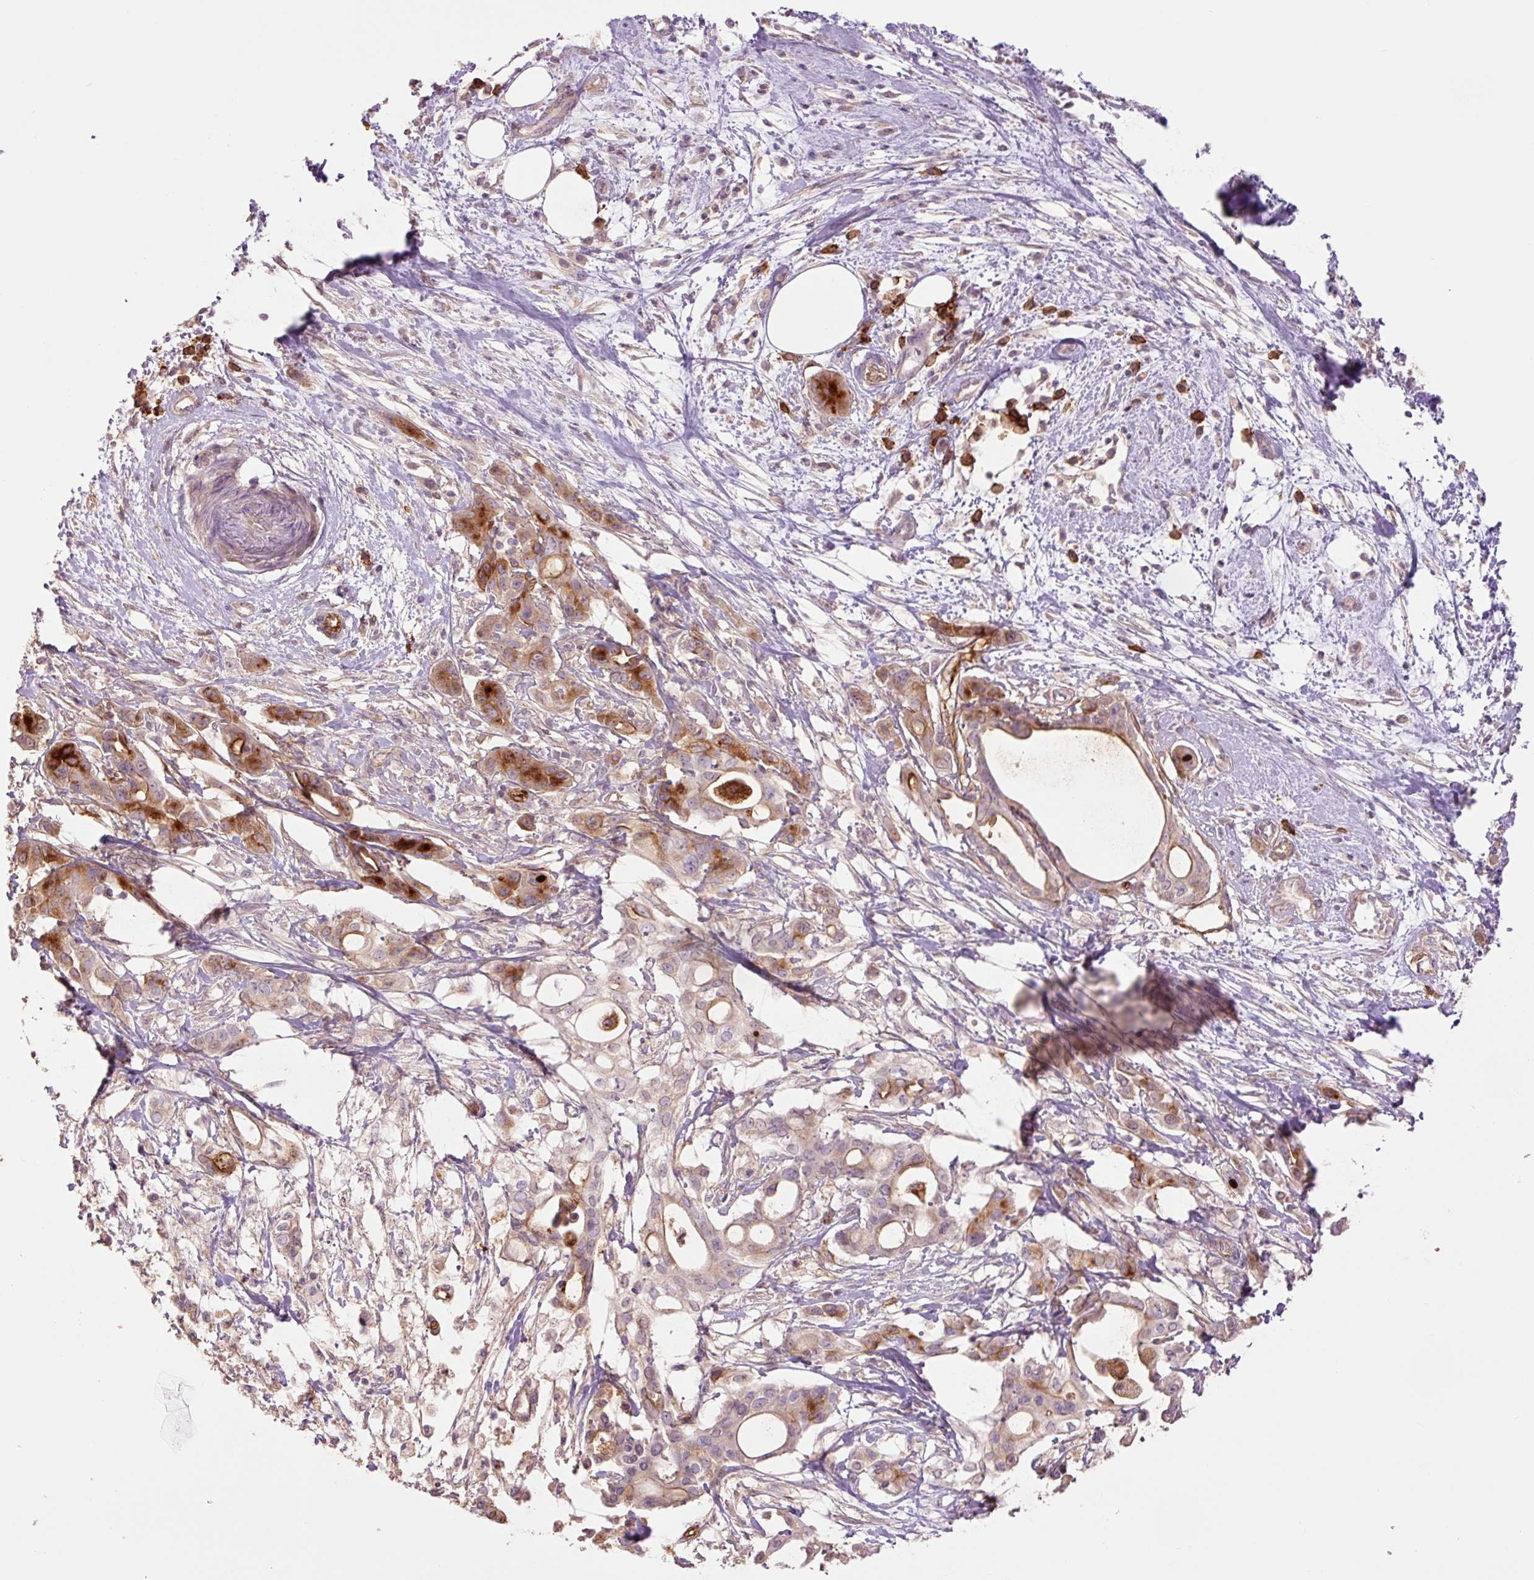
{"staining": {"intensity": "moderate", "quantity": "25%-75%", "location": "cytoplasmic/membranous"}, "tissue": "pancreatic cancer", "cell_type": "Tumor cells", "image_type": "cancer", "snomed": [{"axis": "morphology", "description": "Adenocarcinoma, NOS"}, {"axis": "topography", "description": "Pancreas"}], "caption": "A brown stain highlights moderate cytoplasmic/membranous staining of a protein in human adenocarcinoma (pancreatic) tumor cells. (DAB (3,3'-diaminobenzidine) = brown stain, brightfield microscopy at high magnification).", "gene": "SLC1A4", "patient": {"sex": "female", "age": 68}}